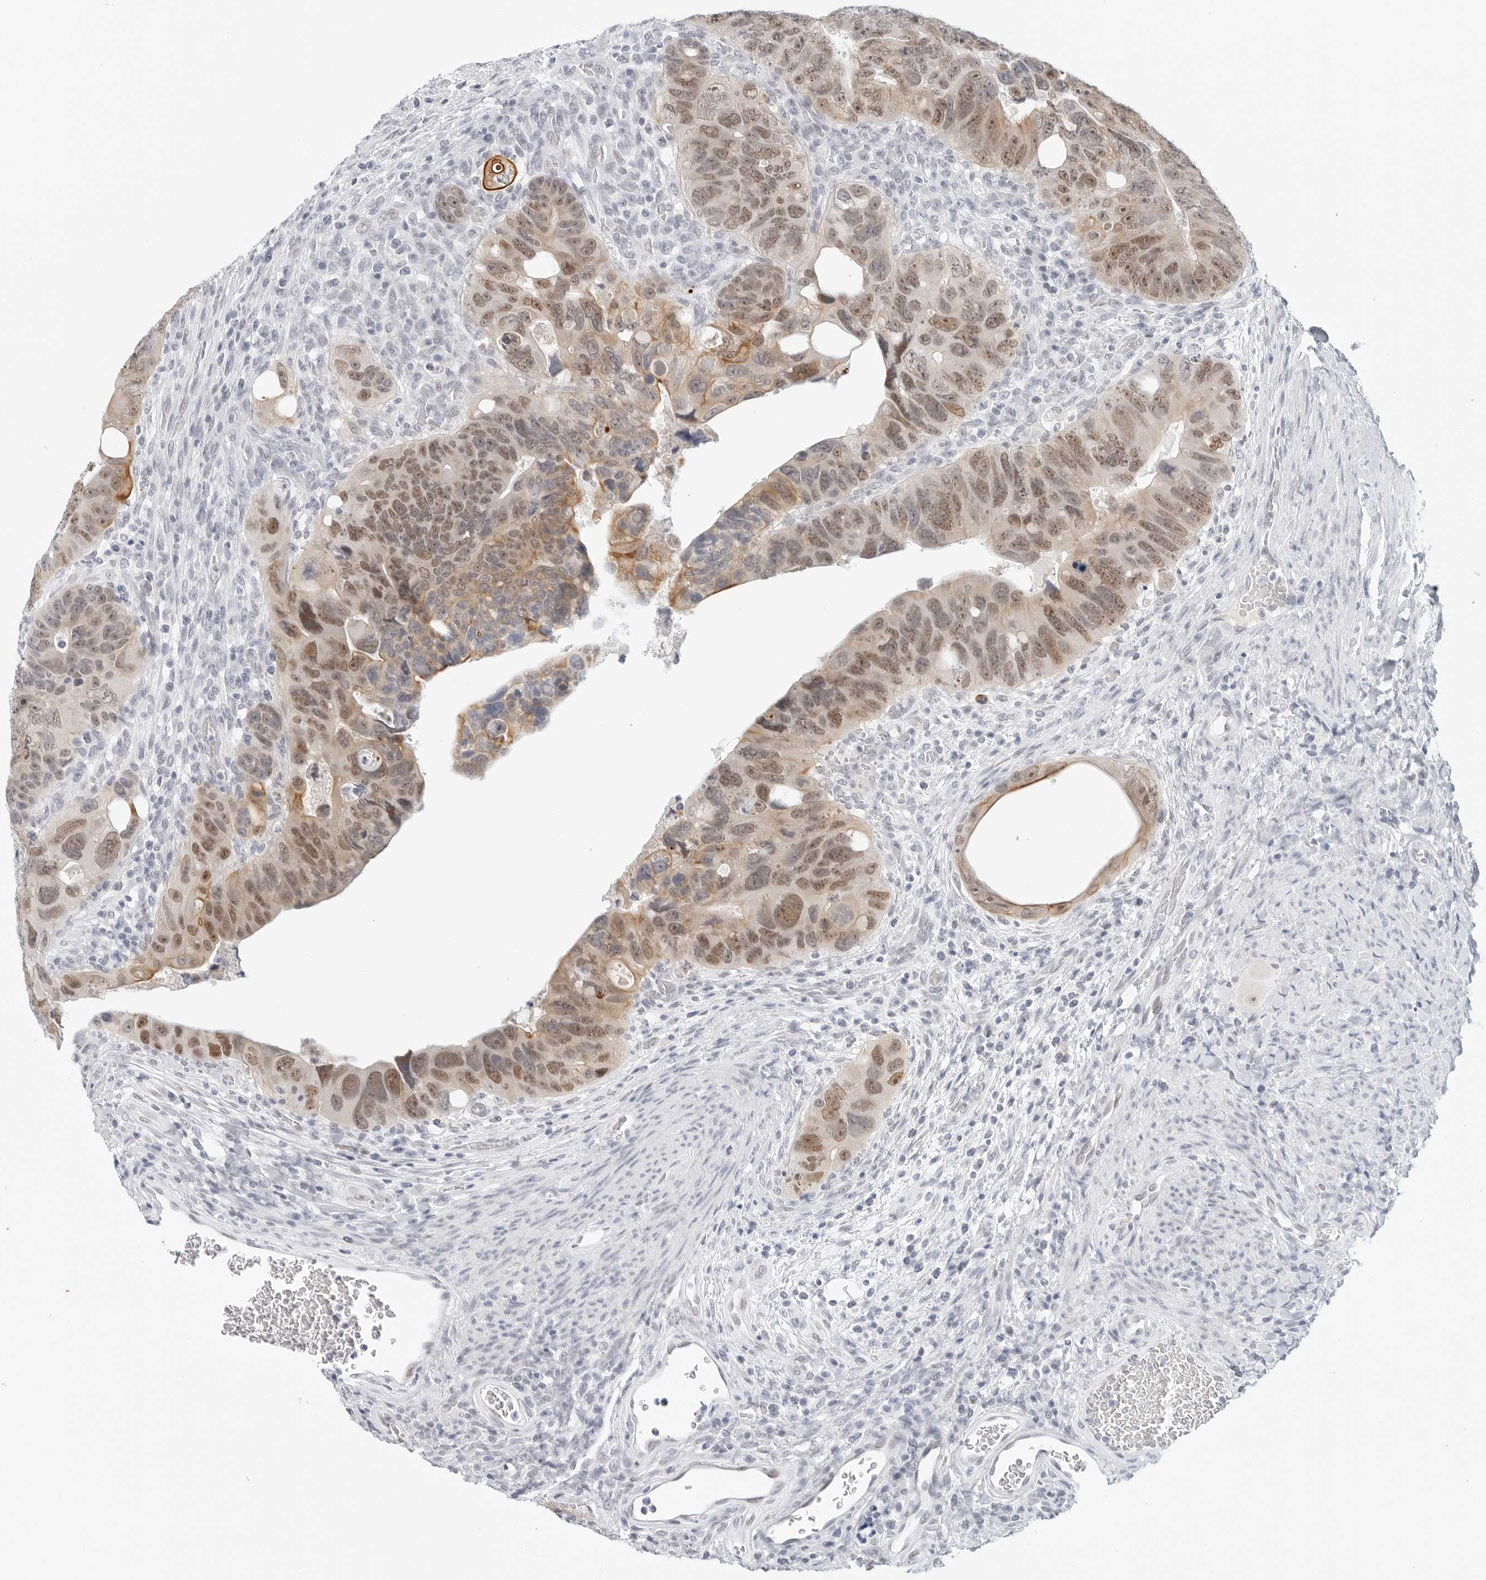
{"staining": {"intensity": "moderate", "quantity": ">75%", "location": "cytoplasmic/membranous,nuclear"}, "tissue": "colorectal cancer", "cell_type": "Tumor cells", "image_type": "cancer", "snomed": [{"axis": "morphology", "description": "Adenocarcinoma, NOS"}, {"axis": "topography", "description": "Rectum"}], "caption": "High-power microscopy captured an IHC micrograph of colorectal cancer, revealing moderate cytoplasmic/membranous and nuclear staining in approximately >75% of tumor cells.", "gene": "TSEN2", "patient": {"sex": "male", "age": 59}}